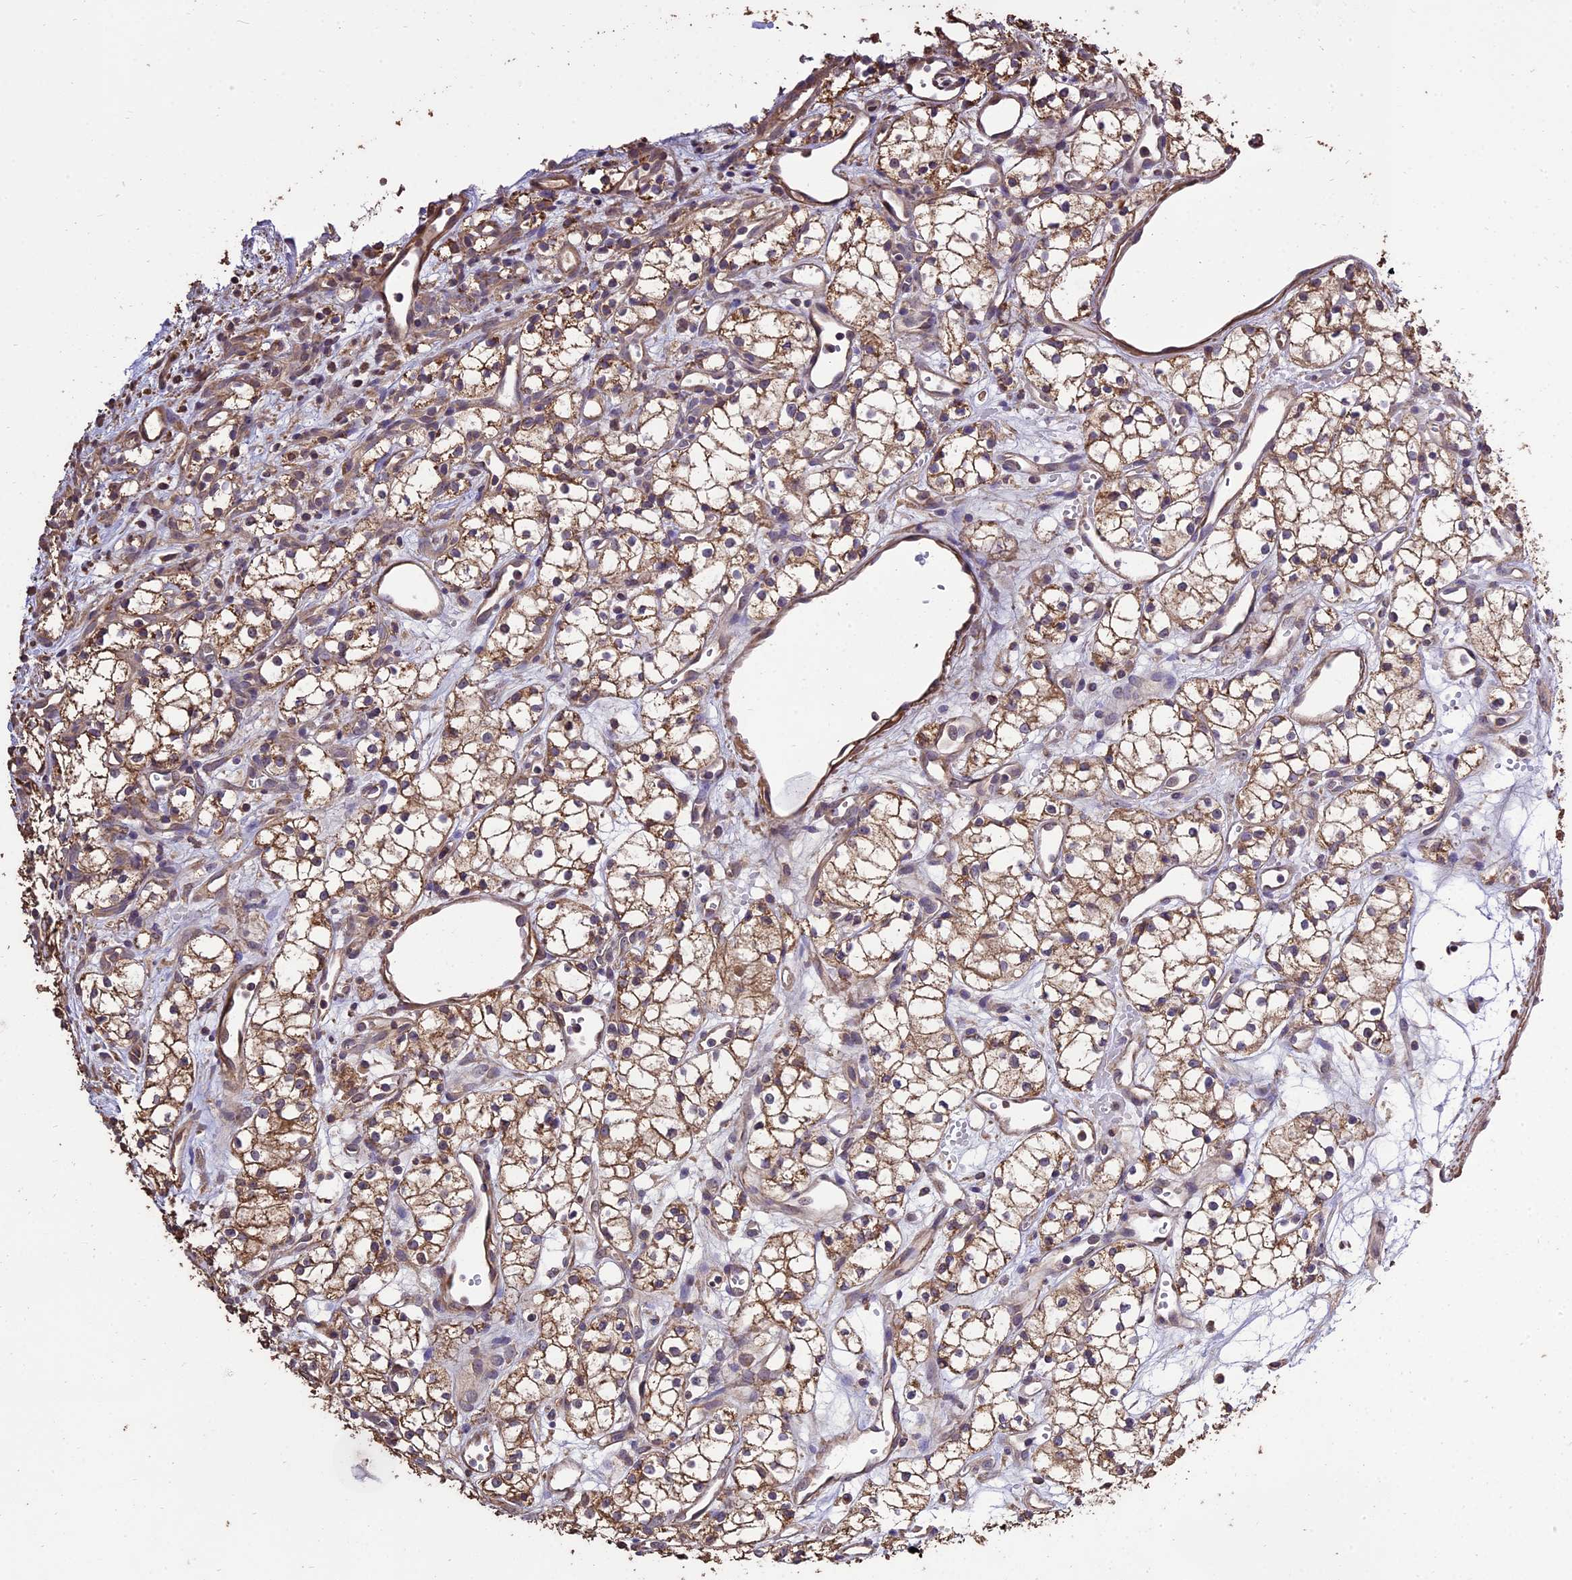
{"staining": {"intensity": "moderate", "quantity": ">75%", "location": "cytoplasmic/membranous"}, "tissue": "renal cancer", "cell_type": "Tumor cells", "image_type": "cancer", "snomed": [{"axis": "morphology", "description": "Adenocarcinoma, NOS"}, {"axis": "topography", "description": "Kidney"}], "caption": "This micrograph shows IHC staining of human renal adenocarcinoma, with medium moderate cytoplasmic/membranous expression in about >75% of tumor cells.", "gene": "PGPEP1L", "patient": {"sex": "male", "age": 59}}